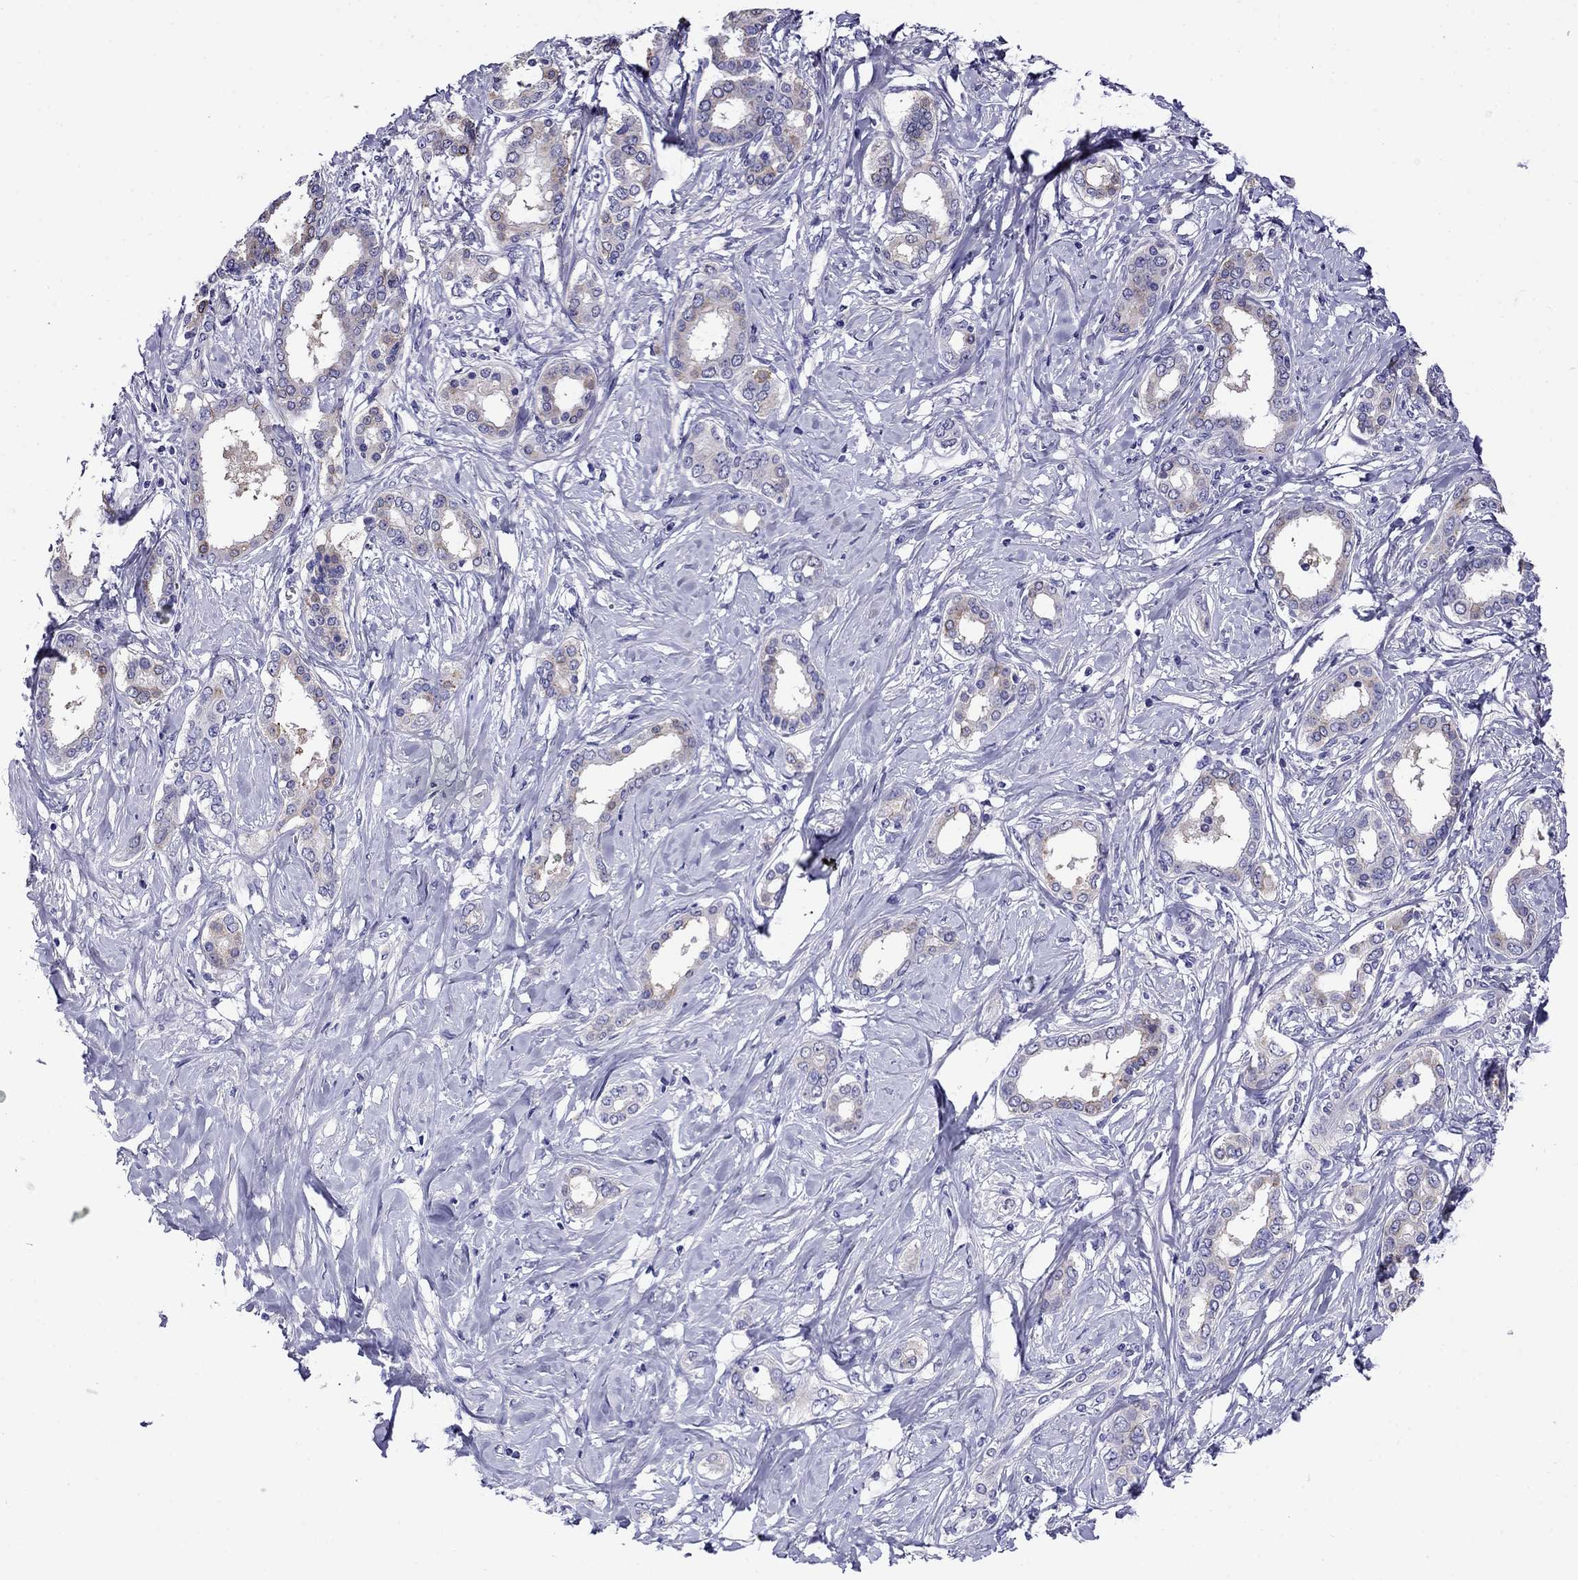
{"staining": {"intensity": "weak", "quantity": "<25%", "location": "cytoplasmic/membranous"}, "tissue": "liver cancer", "cell_type": "Tumor cells", "image_type": "cancer", "snomed": [{"axis": "morphology", "description": "Cholangiocarcinoma"}, {"axis": "topography", "description": "Liver"}], "caption": "This micrograph is of liver cancer stained with immunohistochemistry (IHC) to label a protein in brown with the nuclei are counter-stained blue. There is no staining in tumor cells.", "gene": "SCG2", "patient": {"sex": "female", "age": 47}}